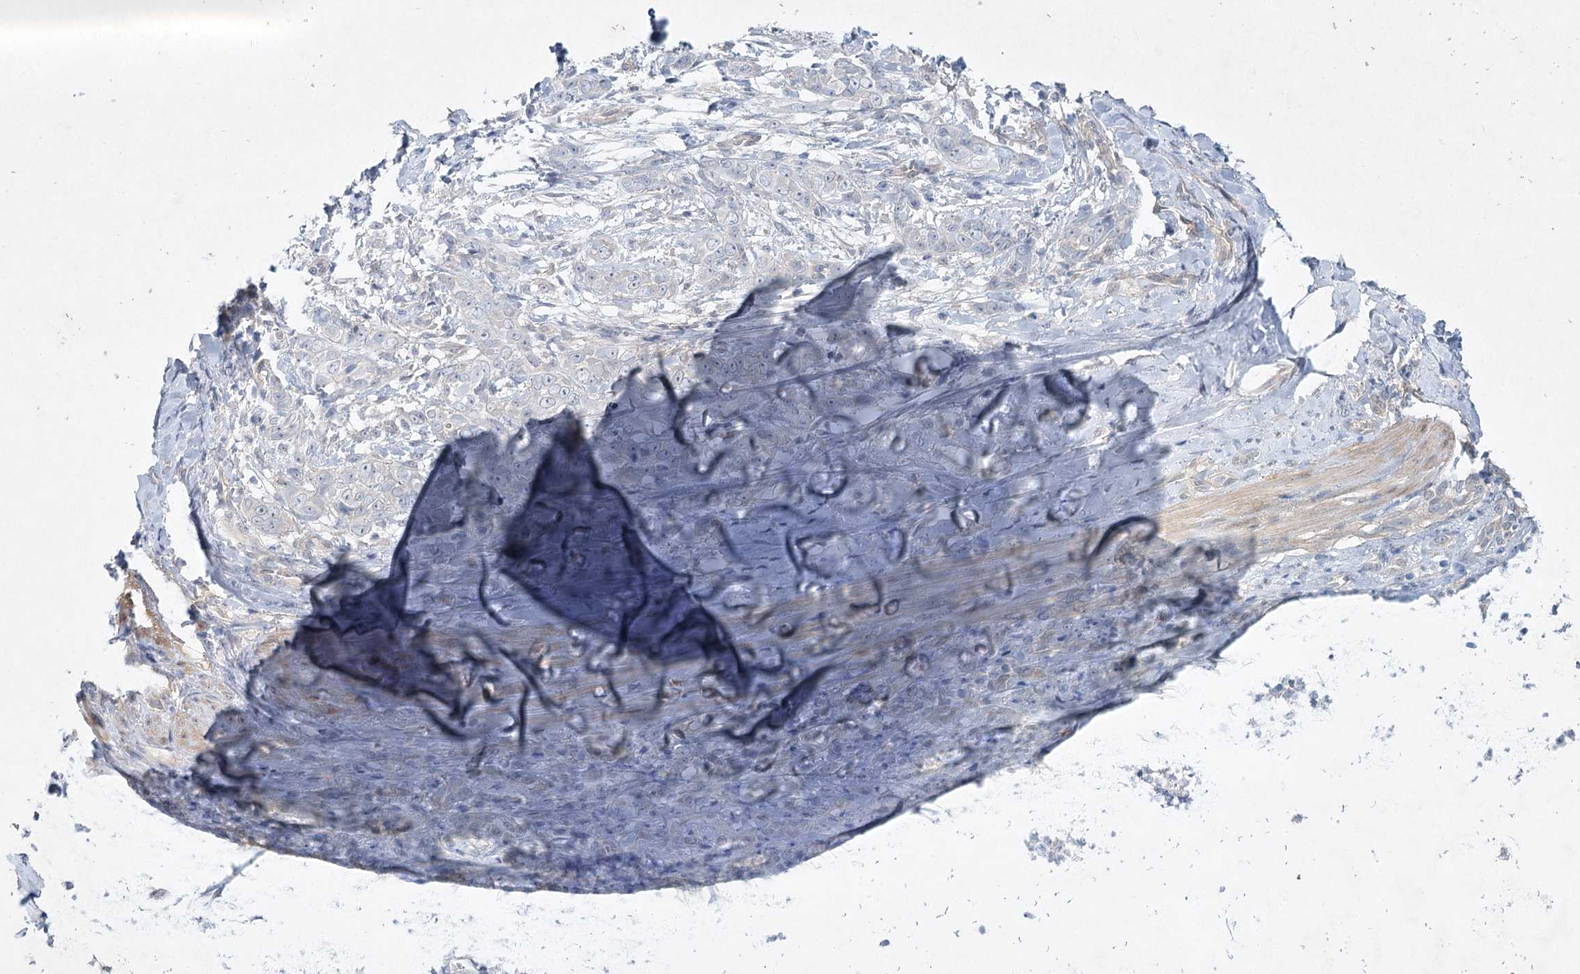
{"staining": {"intensity": "negative", "quantity": "none", "location": "none"}, "tissue": "adipose tissue", "cell_type": "Adipocytes", "image_type": "normal", "snomed": [{"axis": "morphology", "description": "Normal tissue, NOS"}, {"axis": "morphology", "description": "Basal cell carcinoma"}, {"axis": "topography", "description": "Cartilage tissue"}, {"axis": "topography", "description": "Nasopharynx"}, {"axis": "topography", "description": "Oral tissue"}], "caption": "High power microscopy image of an IHC micrograph of unremarkable adipose tissue, revealing no significant expression in adipocytes.", "gene": "AAMDC", "patient": {"sex": "female", "age": 77}}